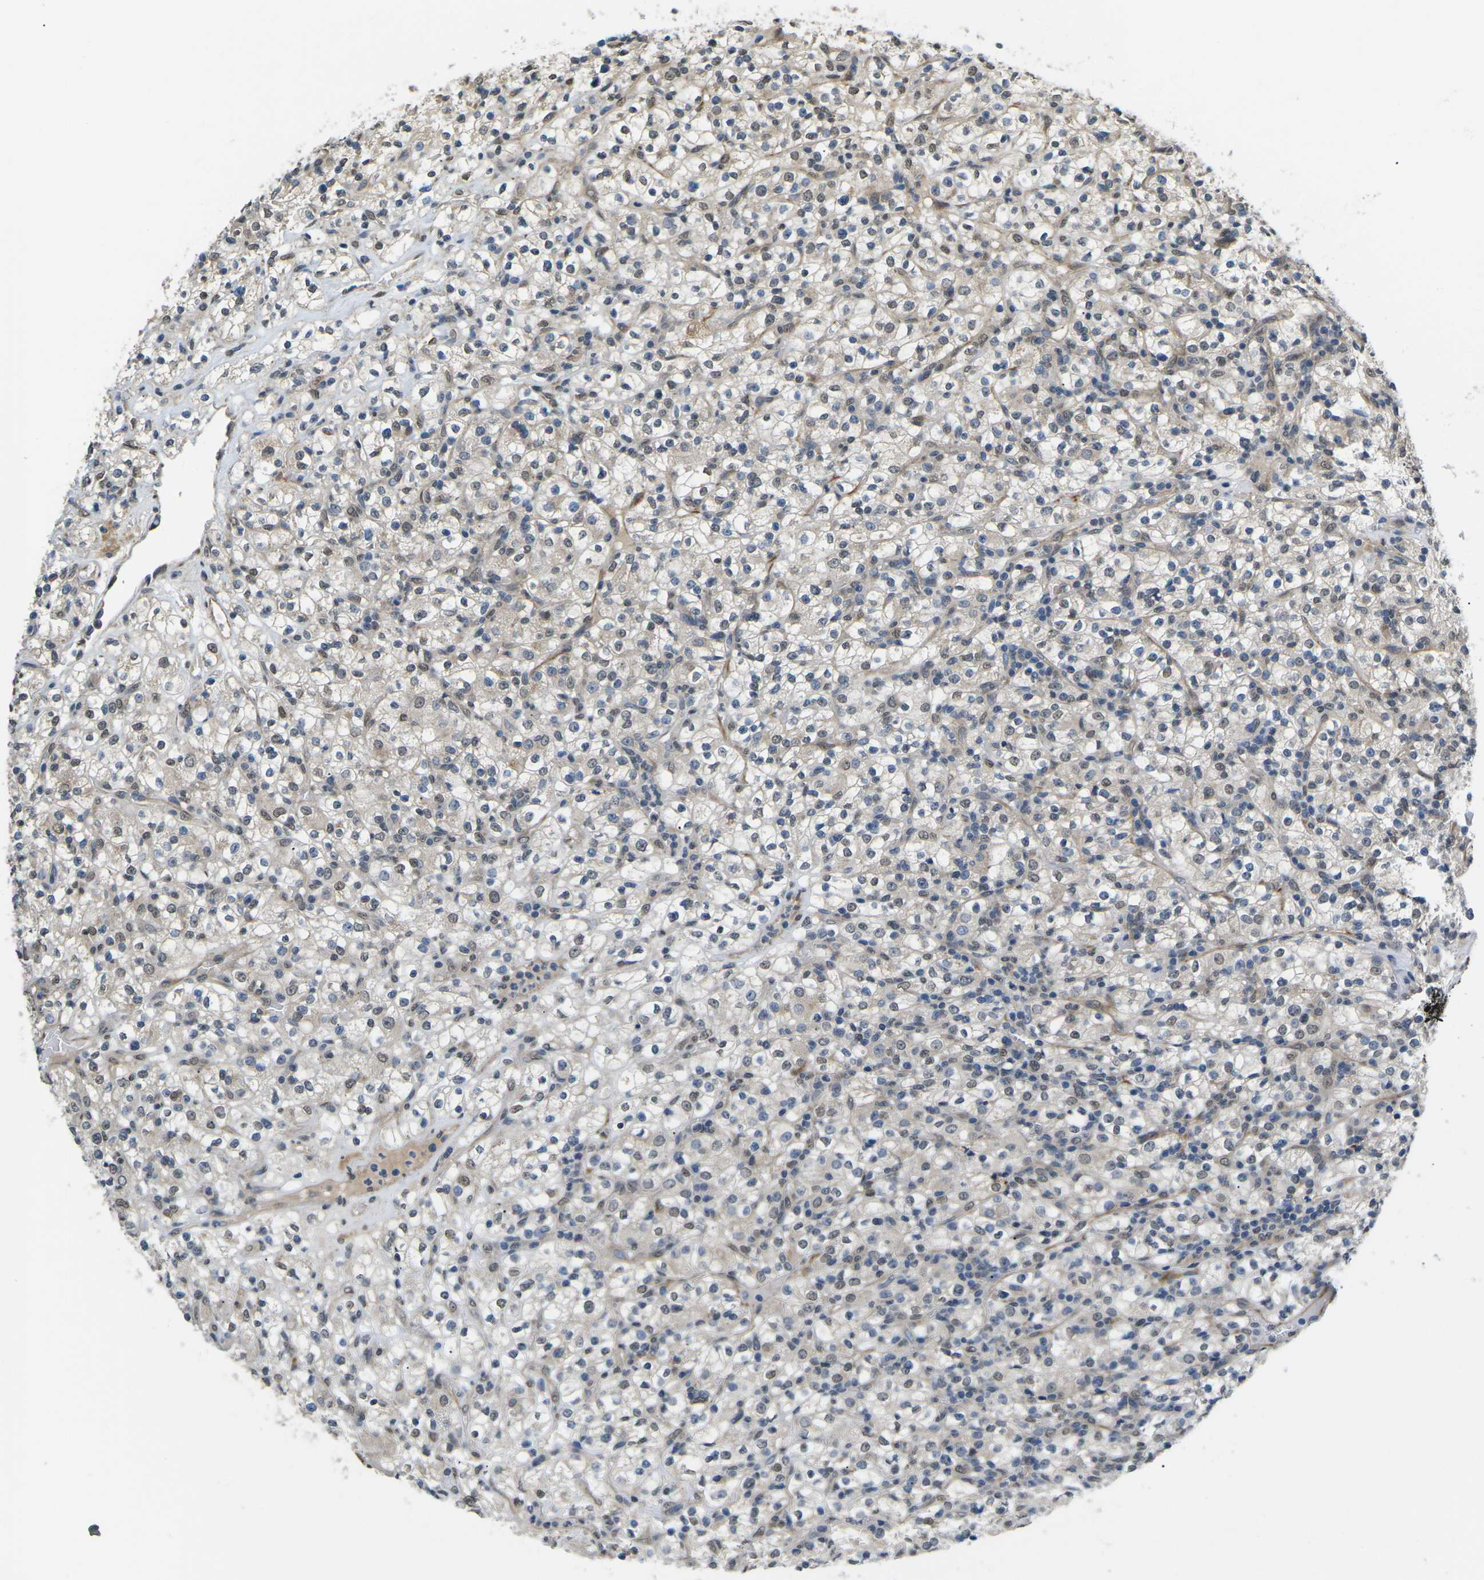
{"staining": {"intensity": "weak", "quantity": "<25%", "location": "nuclear"}, "tissue": "renal cancer", "cell_type": "Tumor cells", "image_type": "cancer", "snomed": [{"axis": "morphology", "description": "Normal tissue, NOS"}, {"axis": "morphology", "description": "Adenocarcinoma, NOS"}, {"axis": "topography", "description": "Kidney"}], "caption": "DAB immunohistochemical staining of human adenocarcinoma (renal) reveals no significant staining in tumor cells.", "gene": "ERBB4", "patient": {"sex": "female", "age": 72}}